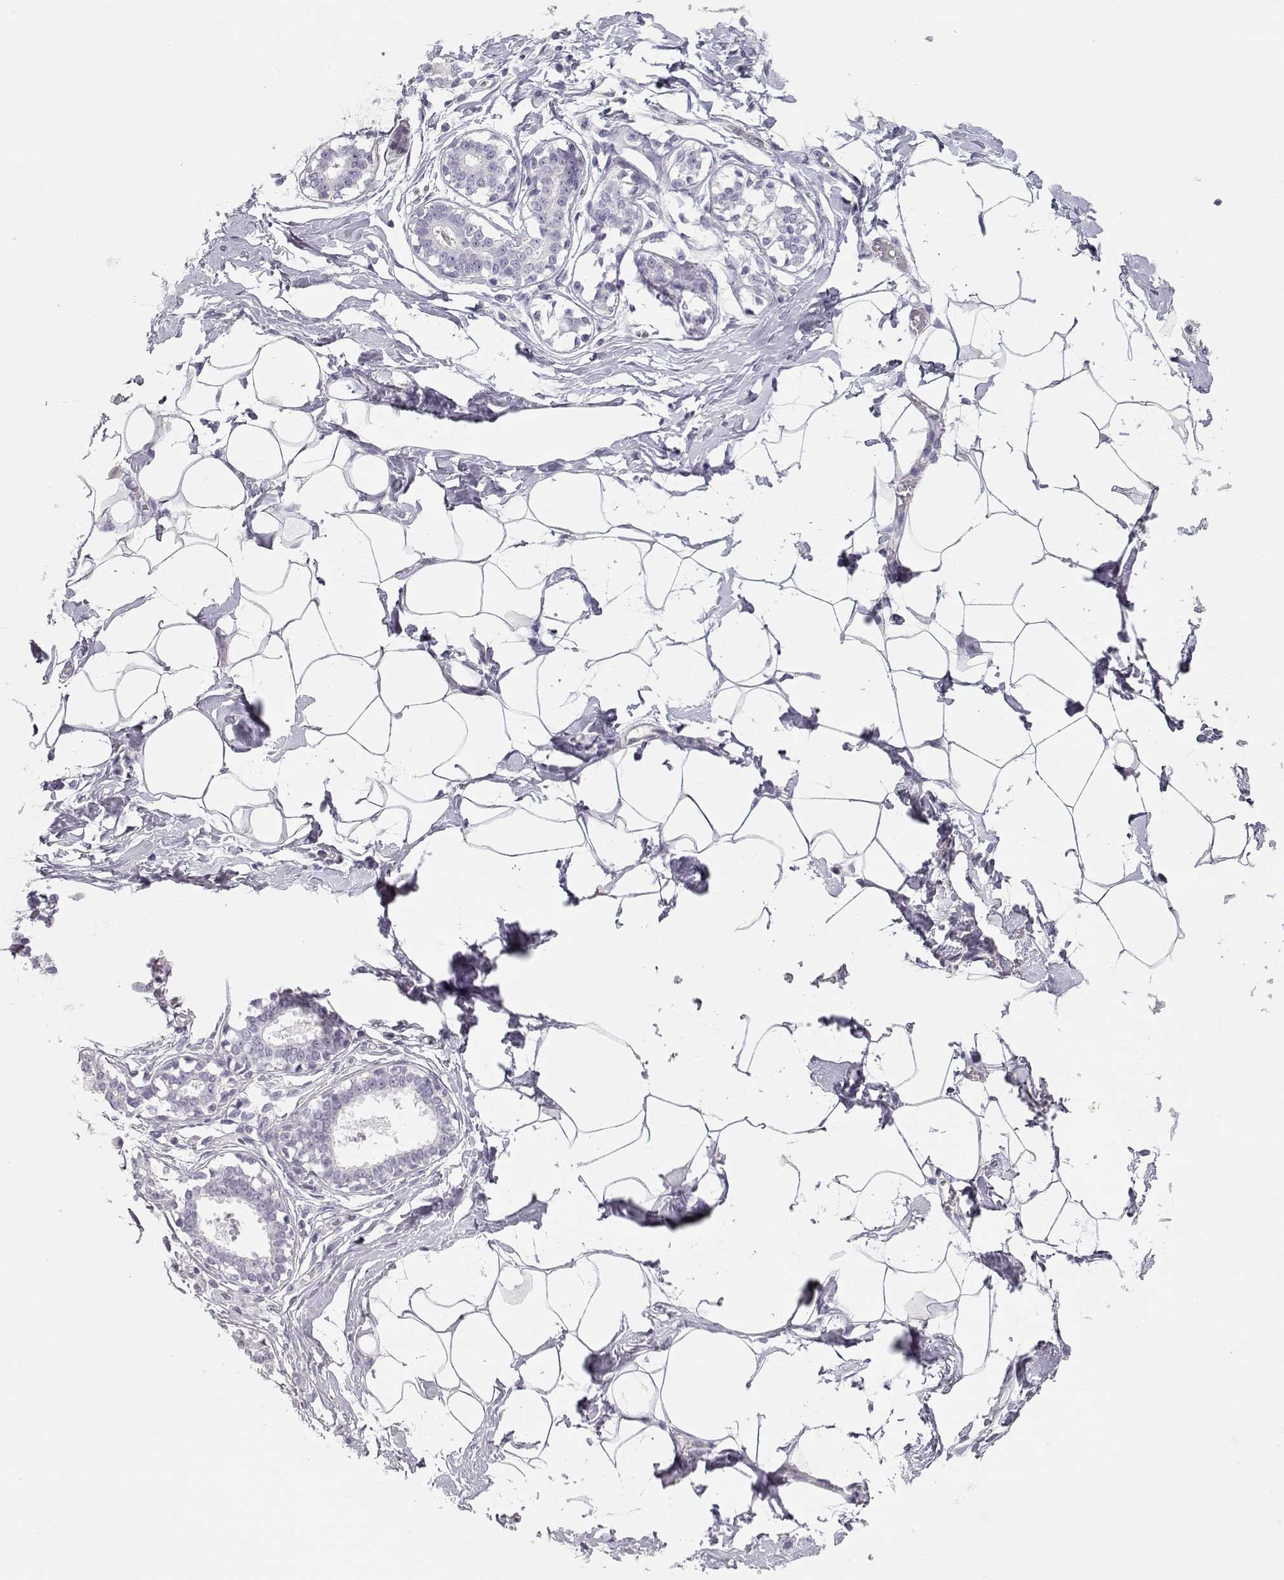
{"staining": {"intensity": "negative", "quantity": "none", "location": "none"}, "tissue": "breast", "cell_type": "Adipocytes", "image_type": "normal", "snomed": [{"axis": "morphology", "description": "Normal tissue, NOS"}, {"axis": "morphology", "description": "Lobular carcinoma, in situ"}, {"axis": "topography", "description": "Breast"}], "caption": "Immunohistochemistry (IHC) micrograph of unremarkable breast: breast stained with DAB shows no significant protein staining in adipocytes.", "gene": "NUTM1", "patient": {"sex": "female", "age": 35}}